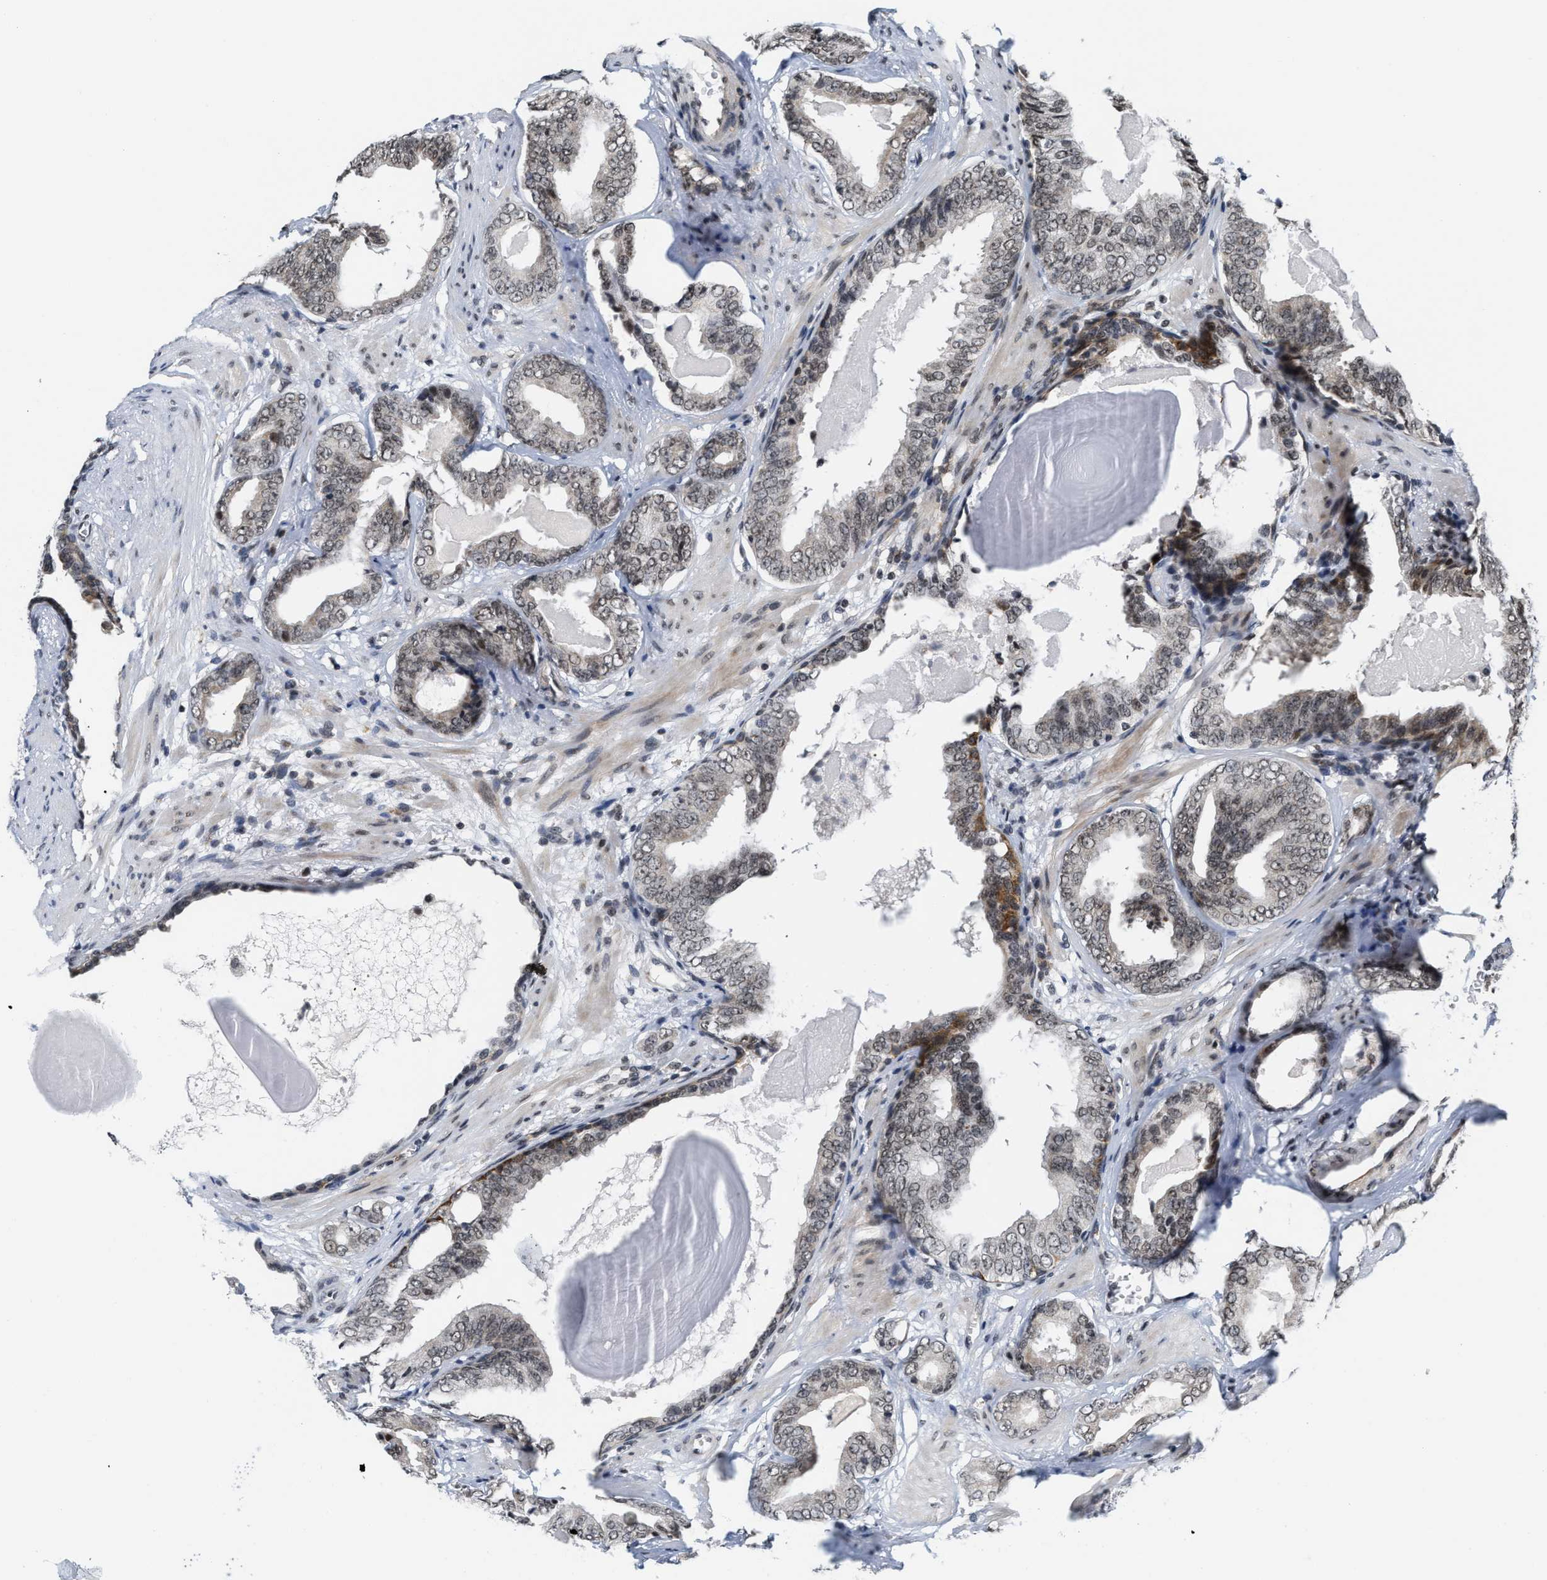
{"staining": {"intensity": "weak", "quantity": ">75%", "location": "nuclear"}, "tissue": "prostate cancer", "cell_type": "Tumor cells", "image_type": "cancer", "snomed": [{"axis": "morphology", "description": "Adenocarcinoma, Medium grade"}, {"axis": "topography", "description": "Prostate"}], "caption": "High-magnification brightfield microscopy of adenocarcinoma (medium-grade) (prostate) stained with DAB (3,3'-diaminobenzidine) (brown) and counterstained with hematoxylin (blue). tumor cells exhibit weak nuclear expression is seen in approximately>75% of cells.", "gene": "ANKRD6", "patient": {"sex": "male", "age": 79}}